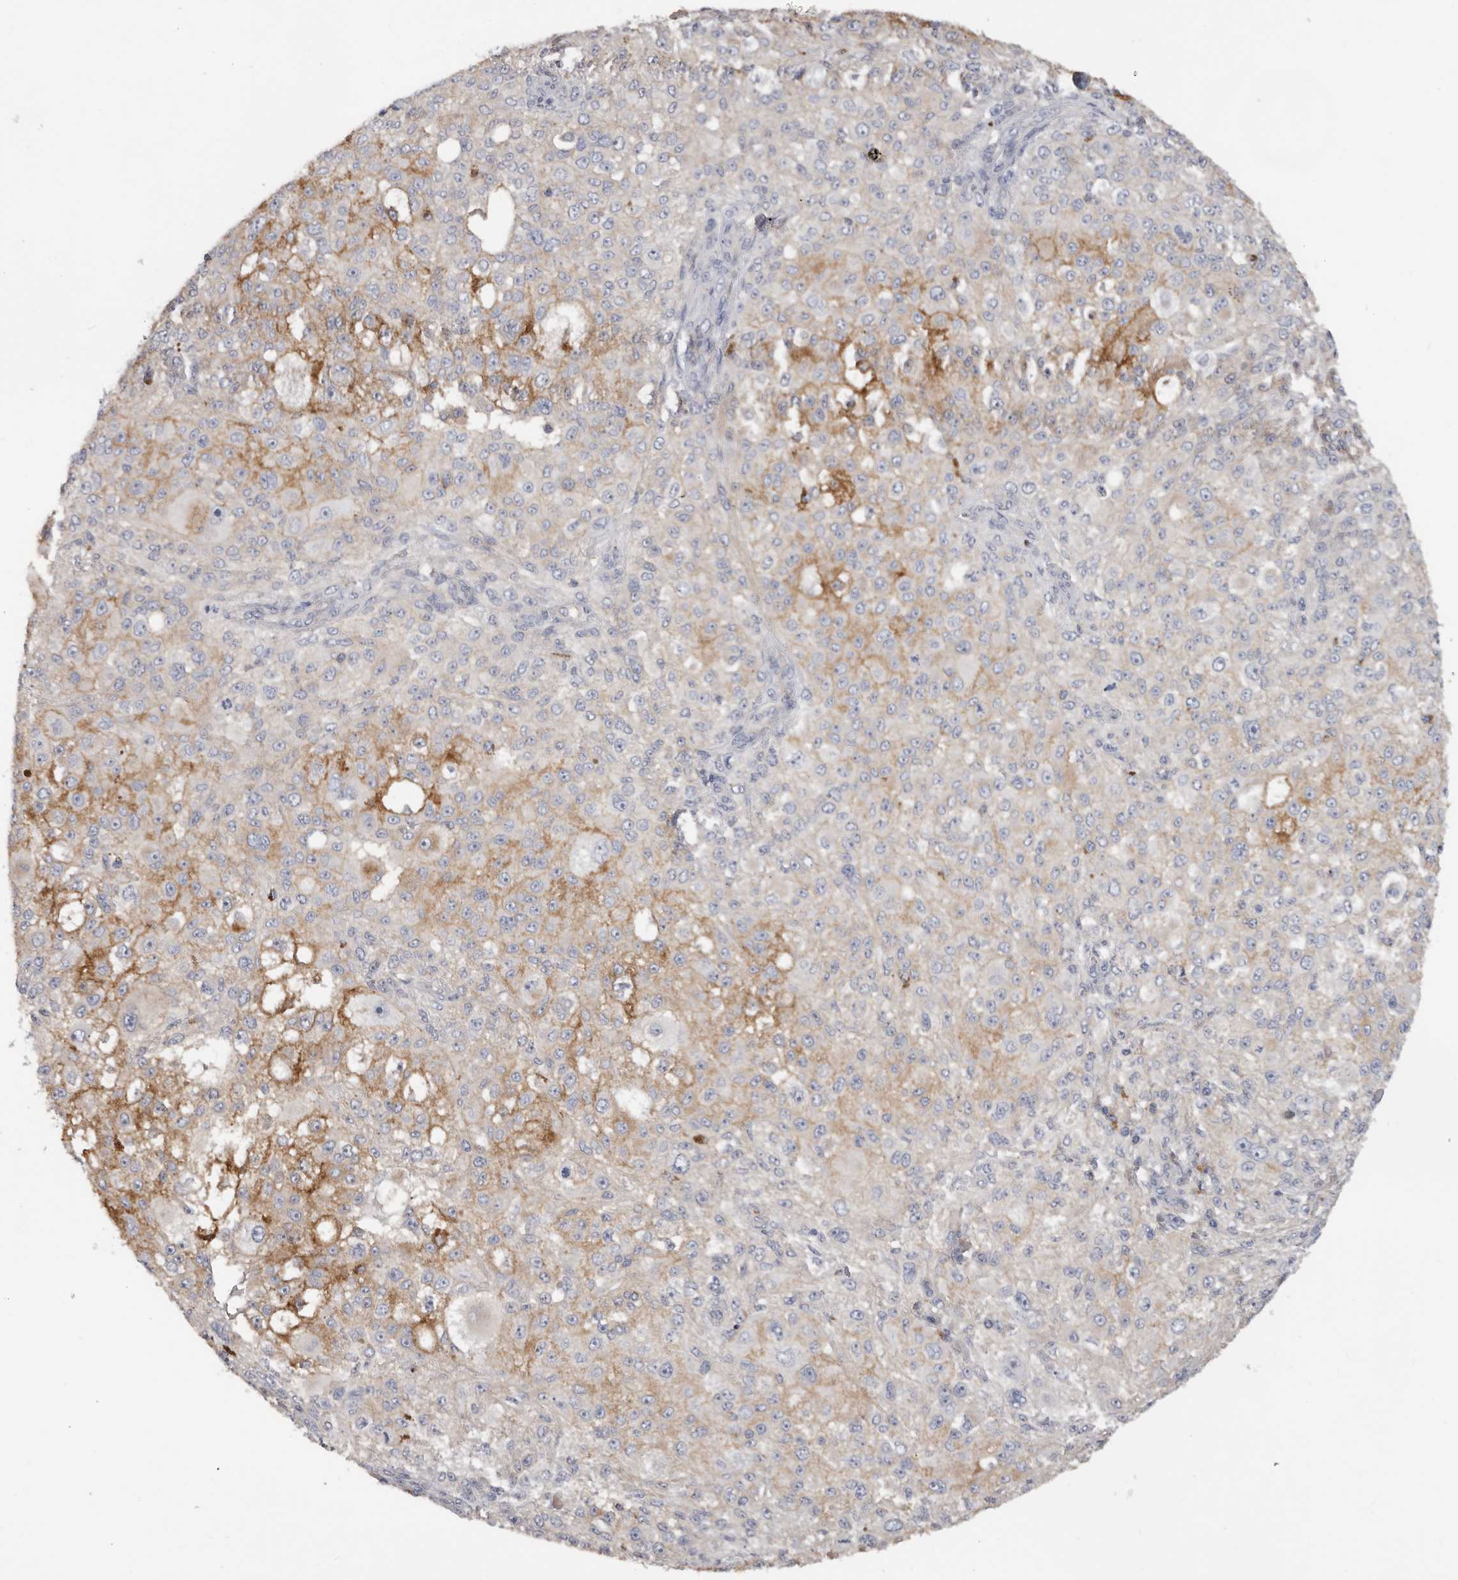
{"staining": {"intensity": "moderate", "quantity": "<25%", "location": "cytoplasmic/membranous"}, "tissue": "melanoma", "cell_type": "Tumor cells", "image_type": "cancer", "snomed": [{"axis": "morphology", "description": "Necrosis, NOS"}, {"axis": "morphology", "description": "Malignant melanoma, NOS"}, {"axis": "topography", "description": "Skin"}], "caption": "This image shows immunohistochemistry (IHC) staining of human melanoma, with low moderate cytoplasmic/membranous expression in about <25% of tumor cells.", "gene": "WDTC1", "patient": {"sex": "female", "age": 87}}